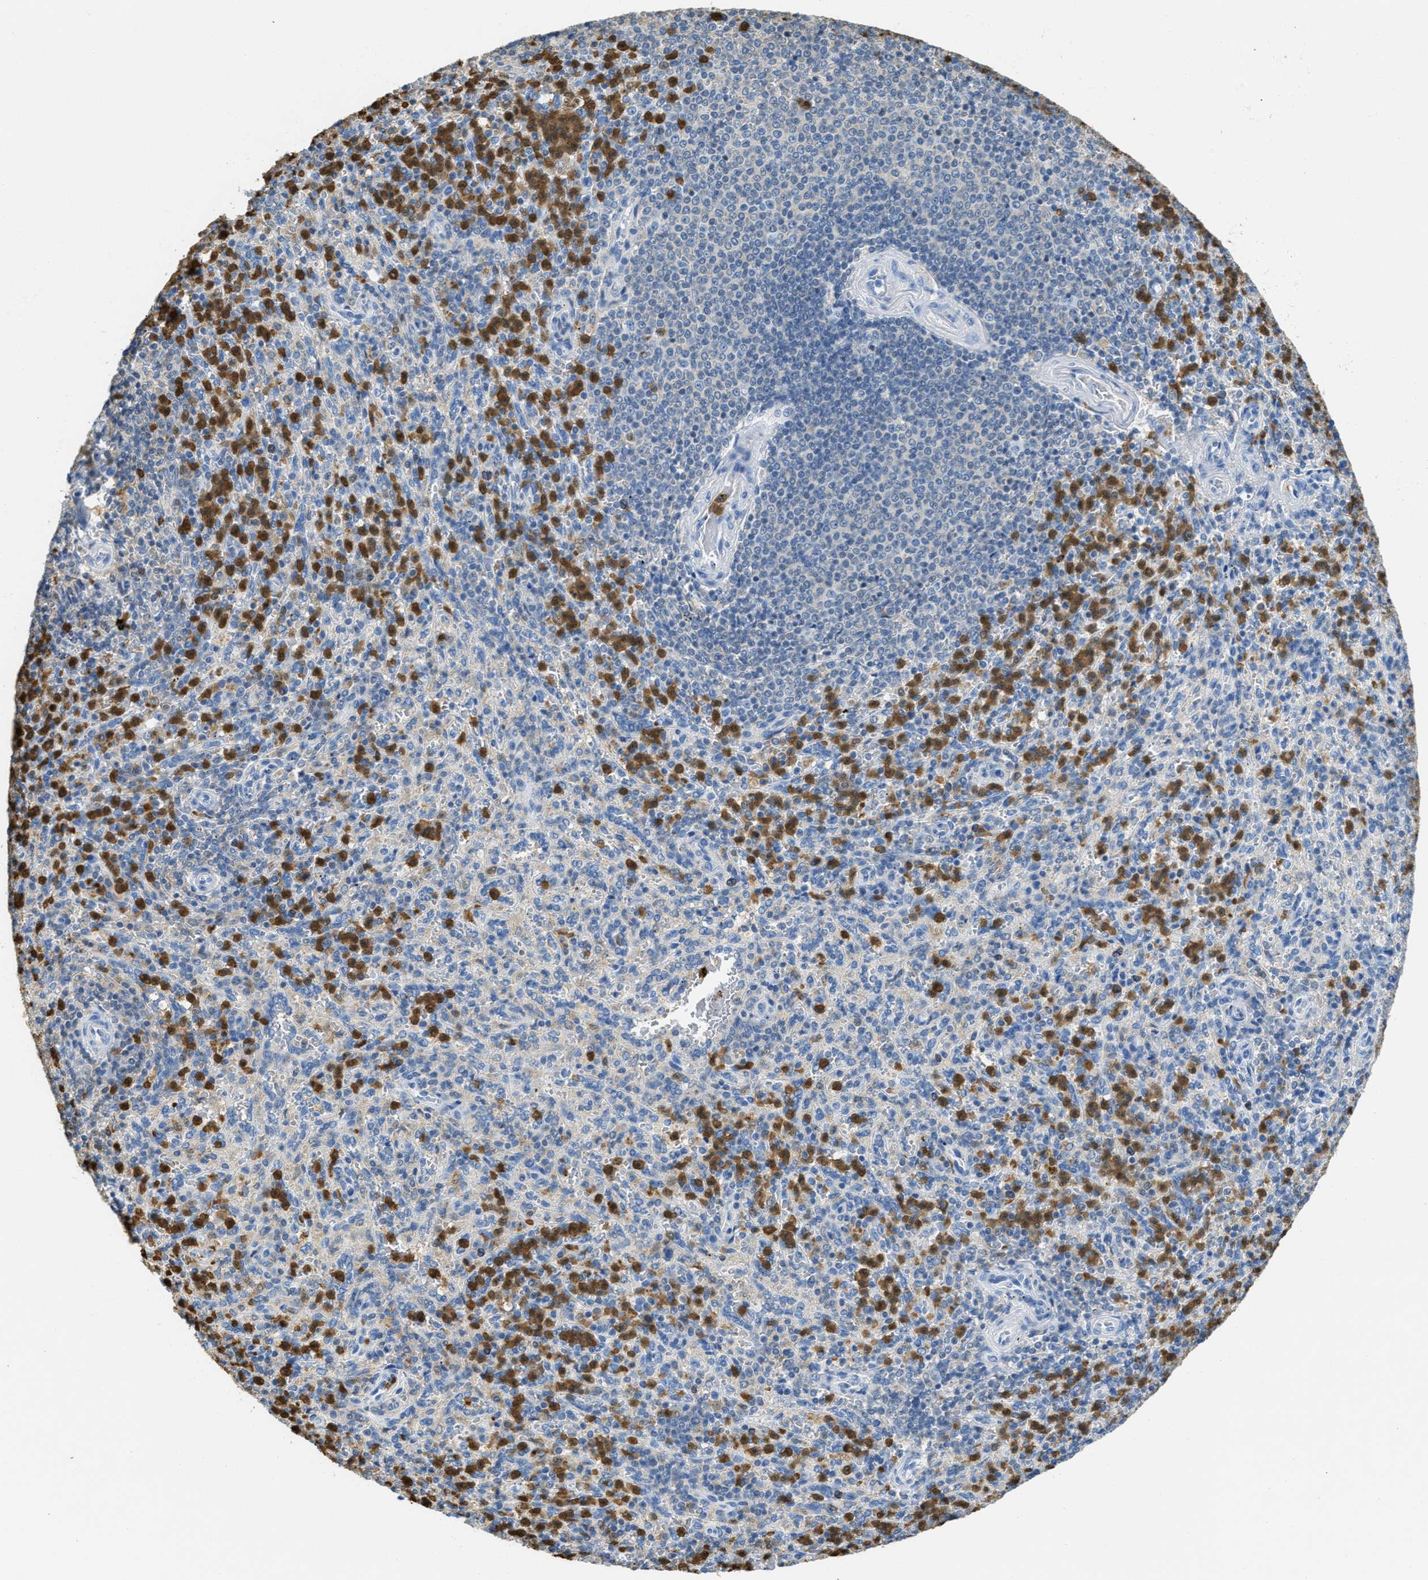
{"staining": {"intensity": "moderate", "quantity": "25%-75%", "location": "cytoplasmic/membranous"}, "tissue": "spleen", "cell_type": "Cells in red pulp", "image_type": "normal", "snomed": [{"axis": "morphology", "description": "Normal tissue, NOS"}, {"axis": "topography", "description": "Spleen"}], "caption": "Normal spleen demonstrates moderate cytoplasmic/membranous expression in about 25%-75% of cells in red pulp (brown staining indicates protein expression, while blue staining denotes nuclei)..", "gene": "SERPINB1", "patient": {"sex": "male", "age": 36}}